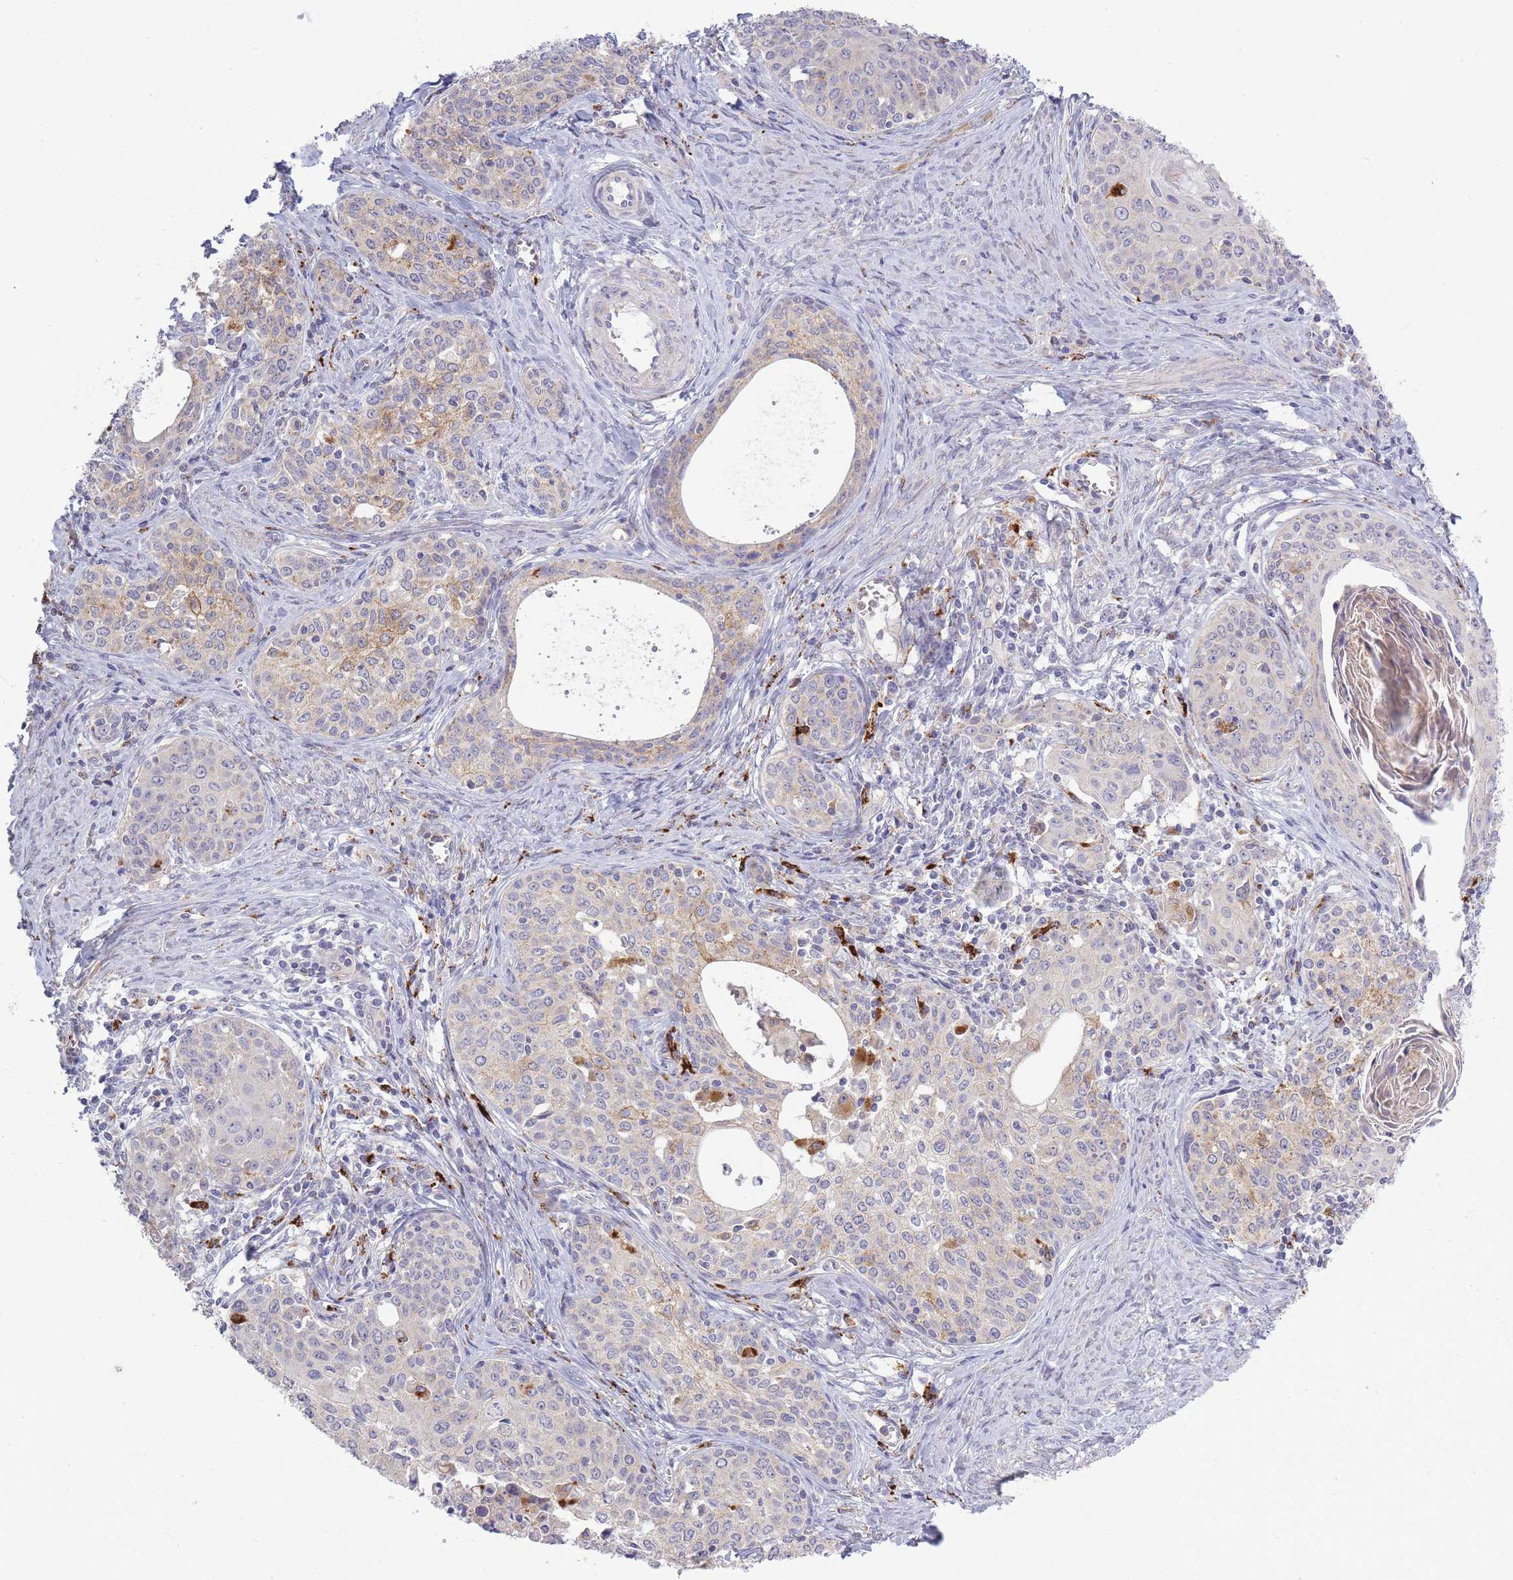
{"staining": {"intensity": "weak", "quantity": "<25%", "location": "cytoplasmic/membranous"}, "tissue": "cervical cancer", "cell_type": "Tumor cells", "image_type": "cancer", "snomed": [{"axis": "morphology", "description": "Squamous cell carcinoma, NOS"}, {"axis": "morphology", "description": "Adenocarcinoma, NOS"}, {"axis": "topography", "description": "Cervix"}], "caption": "Immunohistochemistry of human cervical squamous cell carcinoma reveals no staining in tumor cells.", "gene": "TRIM61", "patient": {"sex": "female", "age": 52}}